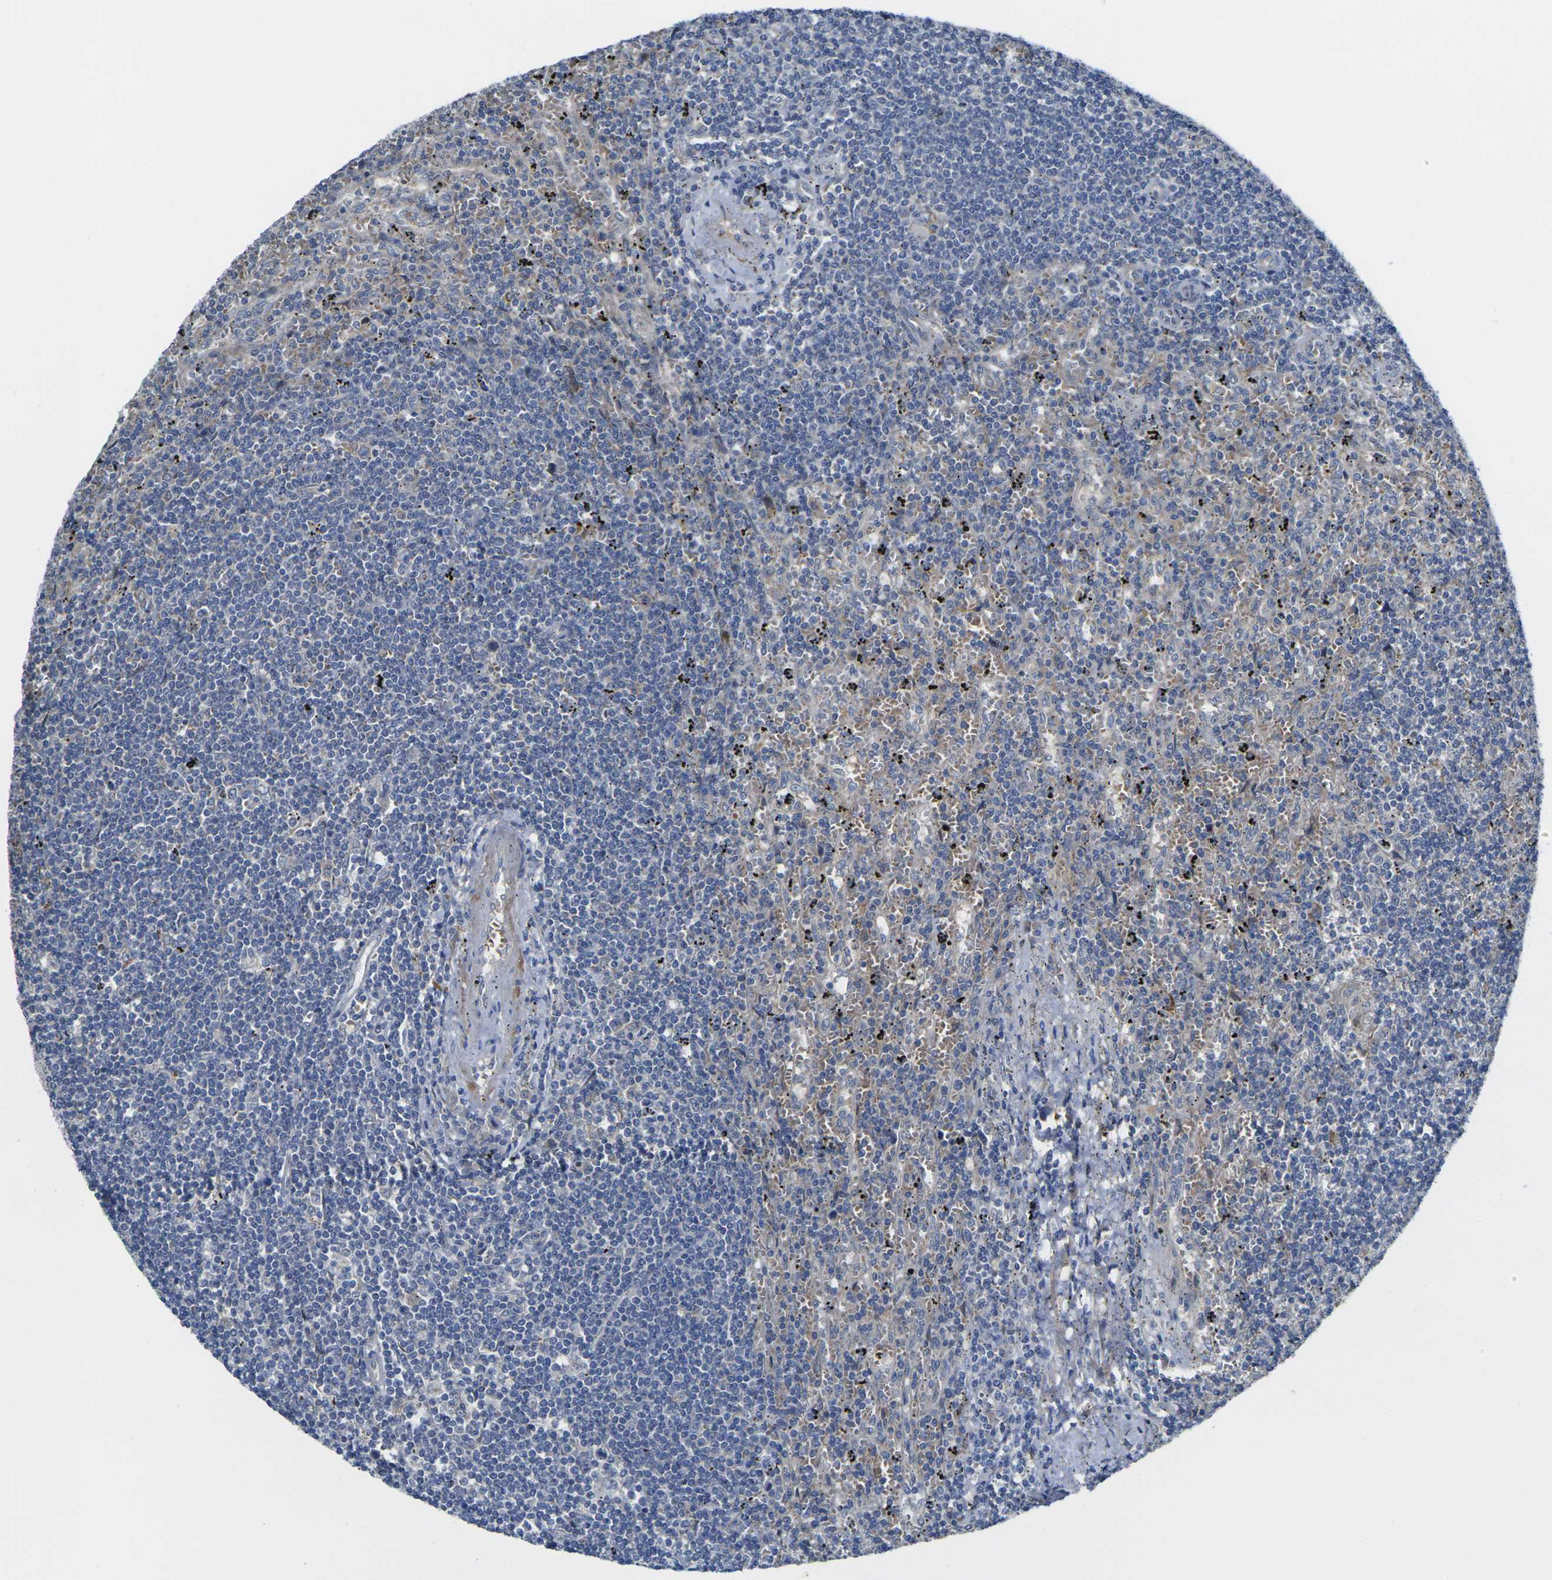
{"staining": {"intensity": "negative", "quantity": "none", "location": "none"}, "tissue": "lymphoma", "cell_type": "Tumor cells", "image_type": "cancer", "snomed": [{"axis": "morphology", "description": "Malignant lymphoma, non-Hodgkin's type, Low grade"}, {"axis": "topography", "description": "Spleen"}], "caption": "The immunohistochemistry micrograph has no significant expression in tumor cells of malignant lymphoma, non-Hodgkin's type (low-grade) tissue.", "gene": "GNA12", "patient": {"sex": "male", "age": 76}}